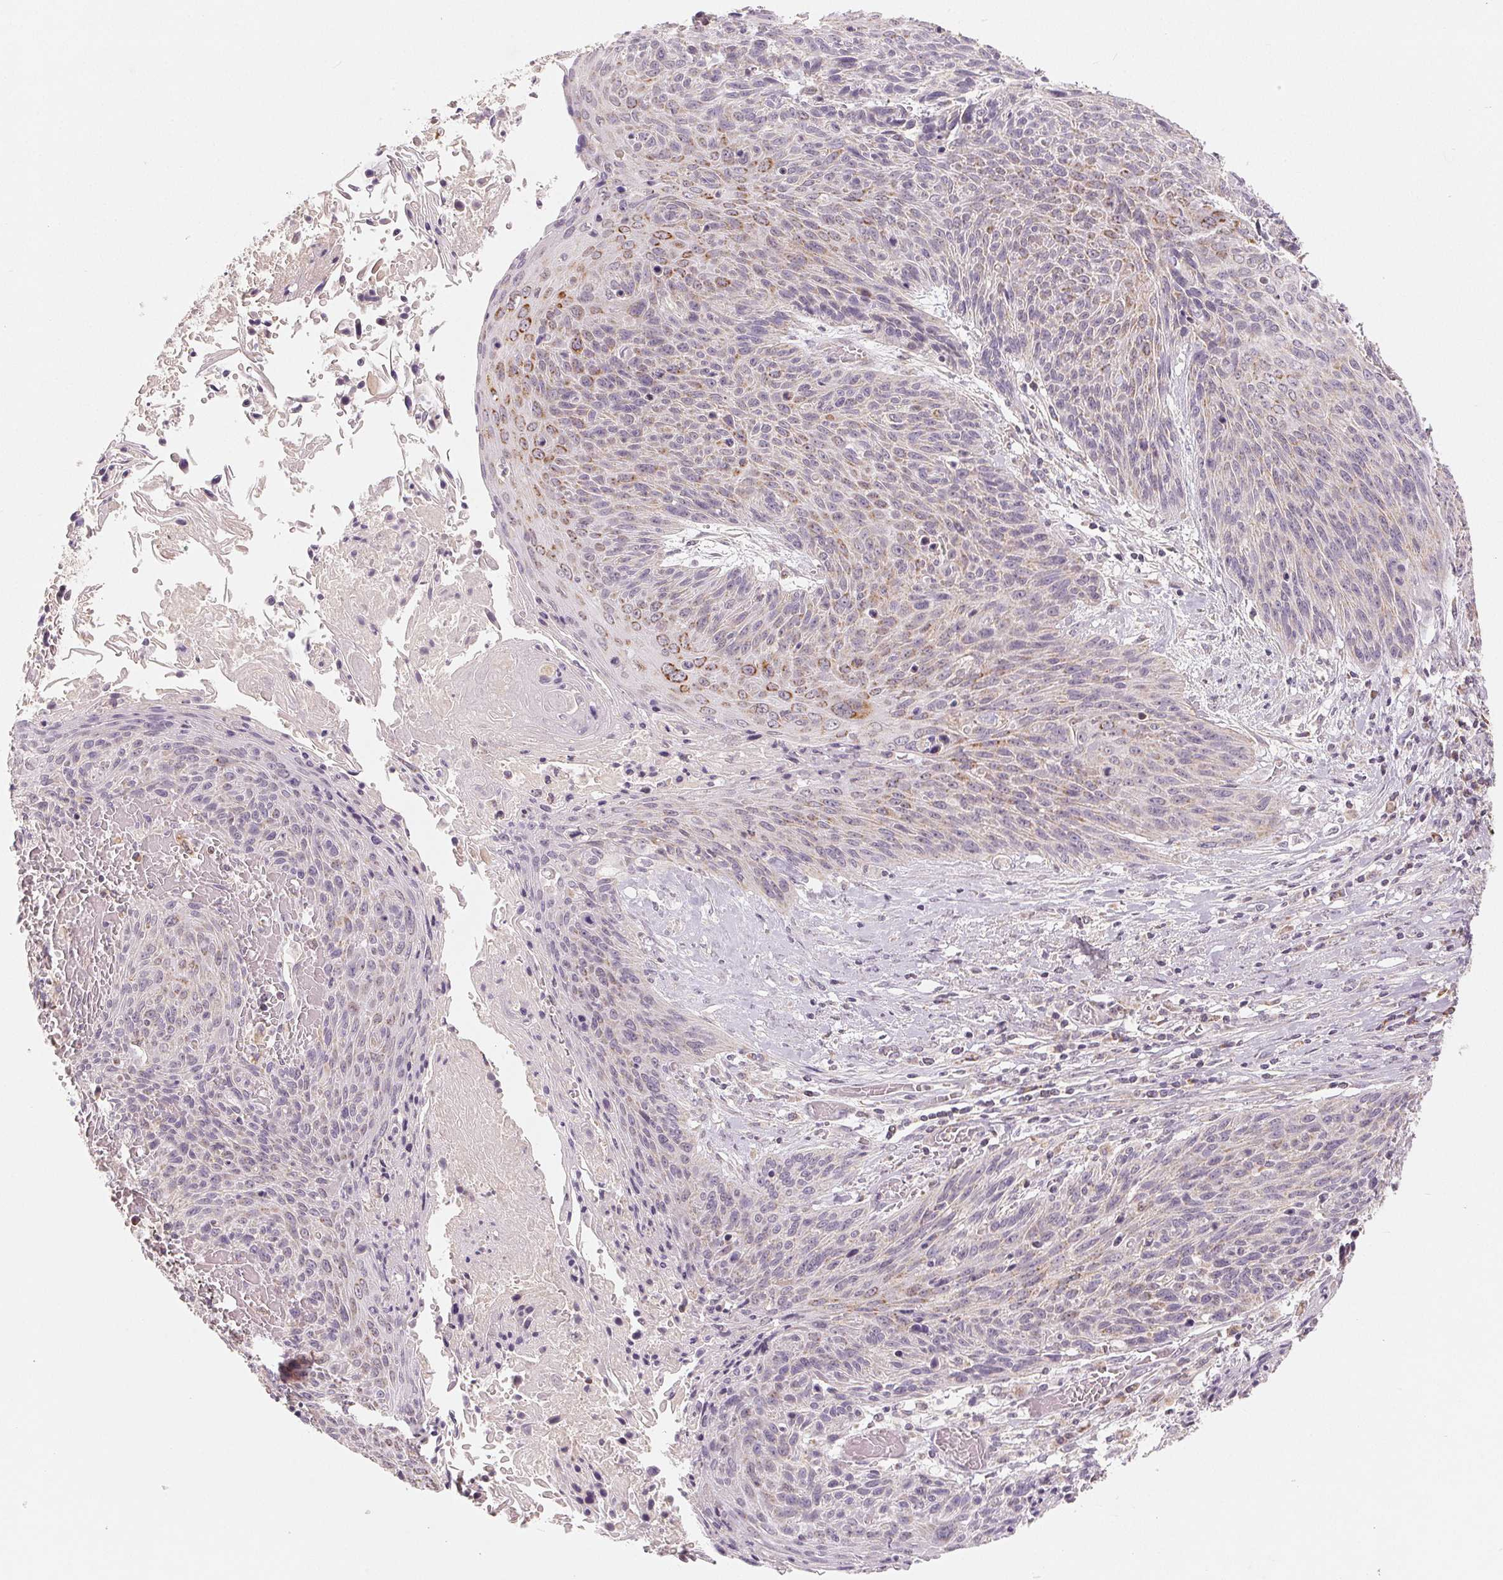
{"staining": {"intensity": "moderate", "quantity": "<25%", "location": "cytoplasmic/membranous"}, "tissue": "cervical cancer", "cell_type": "Tumor cells", "image_type": "cancer", "snomed": [{"axis": "morphology", "description": "Squamous cell carcinoma, NOS"}, {"axis": "topography", "description": "Cervix"}], "caption": "Tumor cells exhibit low levels of moderate cytoplasmic/membranous positivity in approximately <25% of cells in human squamous cell carcinoma (cervical).", "gene": "GHITM", "patient": {"sex": "female", "age": 45}}